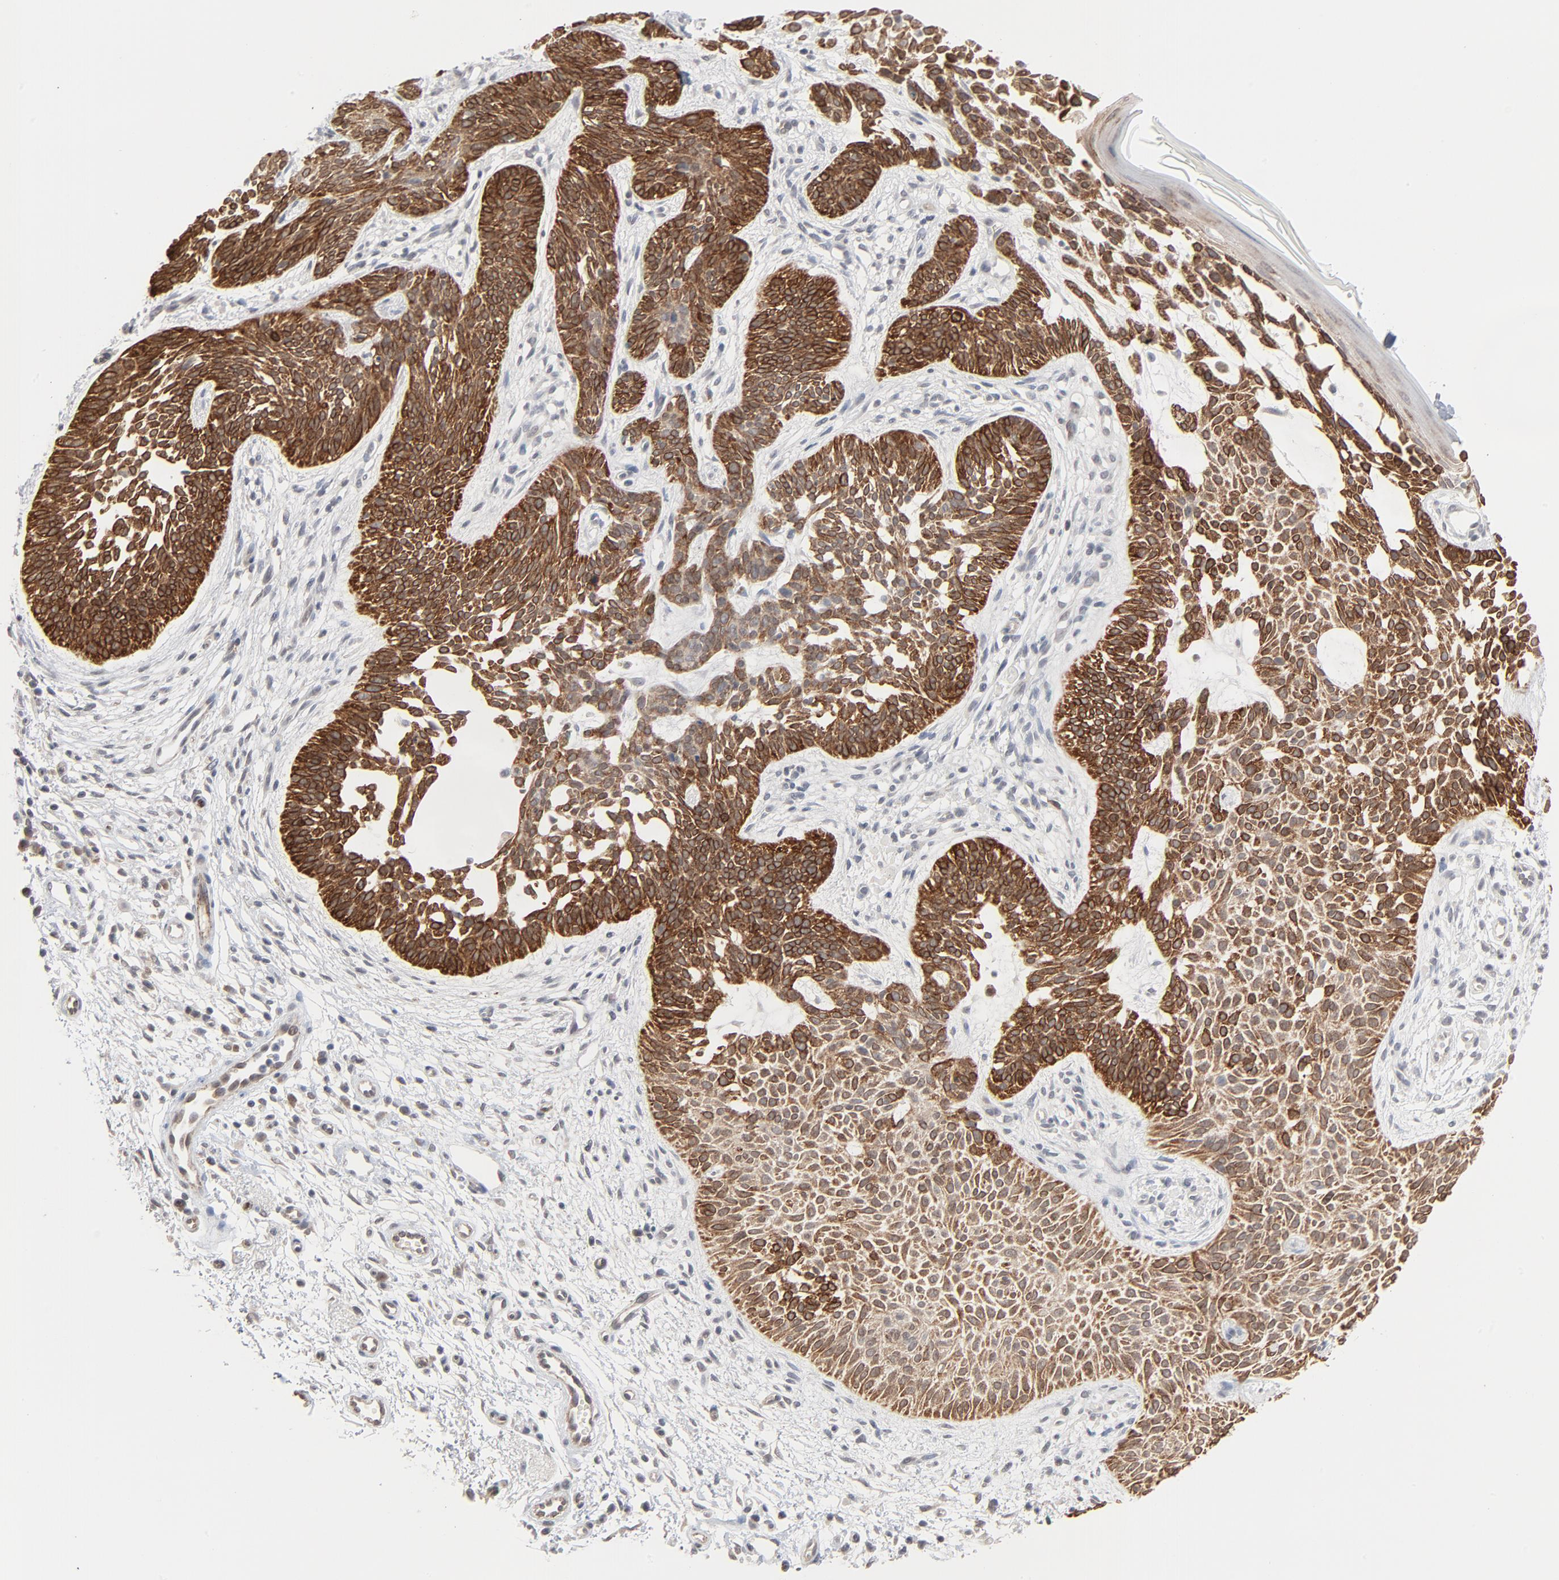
{"staining": {"intensity": "strong", "quantity": ">75%", "location": "cytoplasmic/membranous"}, "tissue": "skin cancer", "cell_type": "Tumor cells", "image_type": "cancer", "snomed": [{"axis": "morphology", "description": "Normal tissue, NOS"}, {"axis": "morphology", "description": "Basal cell carcinoma"}, {"axis": "topography", "description": "Skin"}], "caption": "Immunohistochemical staining of skin cancer (basal cell carcinoma) displays strong cytoplasmic/membranous protein positivity in approximately >75% of tumor cells. The staining was performed using DAB (3,3'-diaminobenzidine) to visualize the protein expression in brown, while the nuclei were stained in blue with hematoxylin (Magnification: 20x).", "gene": "ITPR3", "patient": {"sex": "female", "age": 69}}